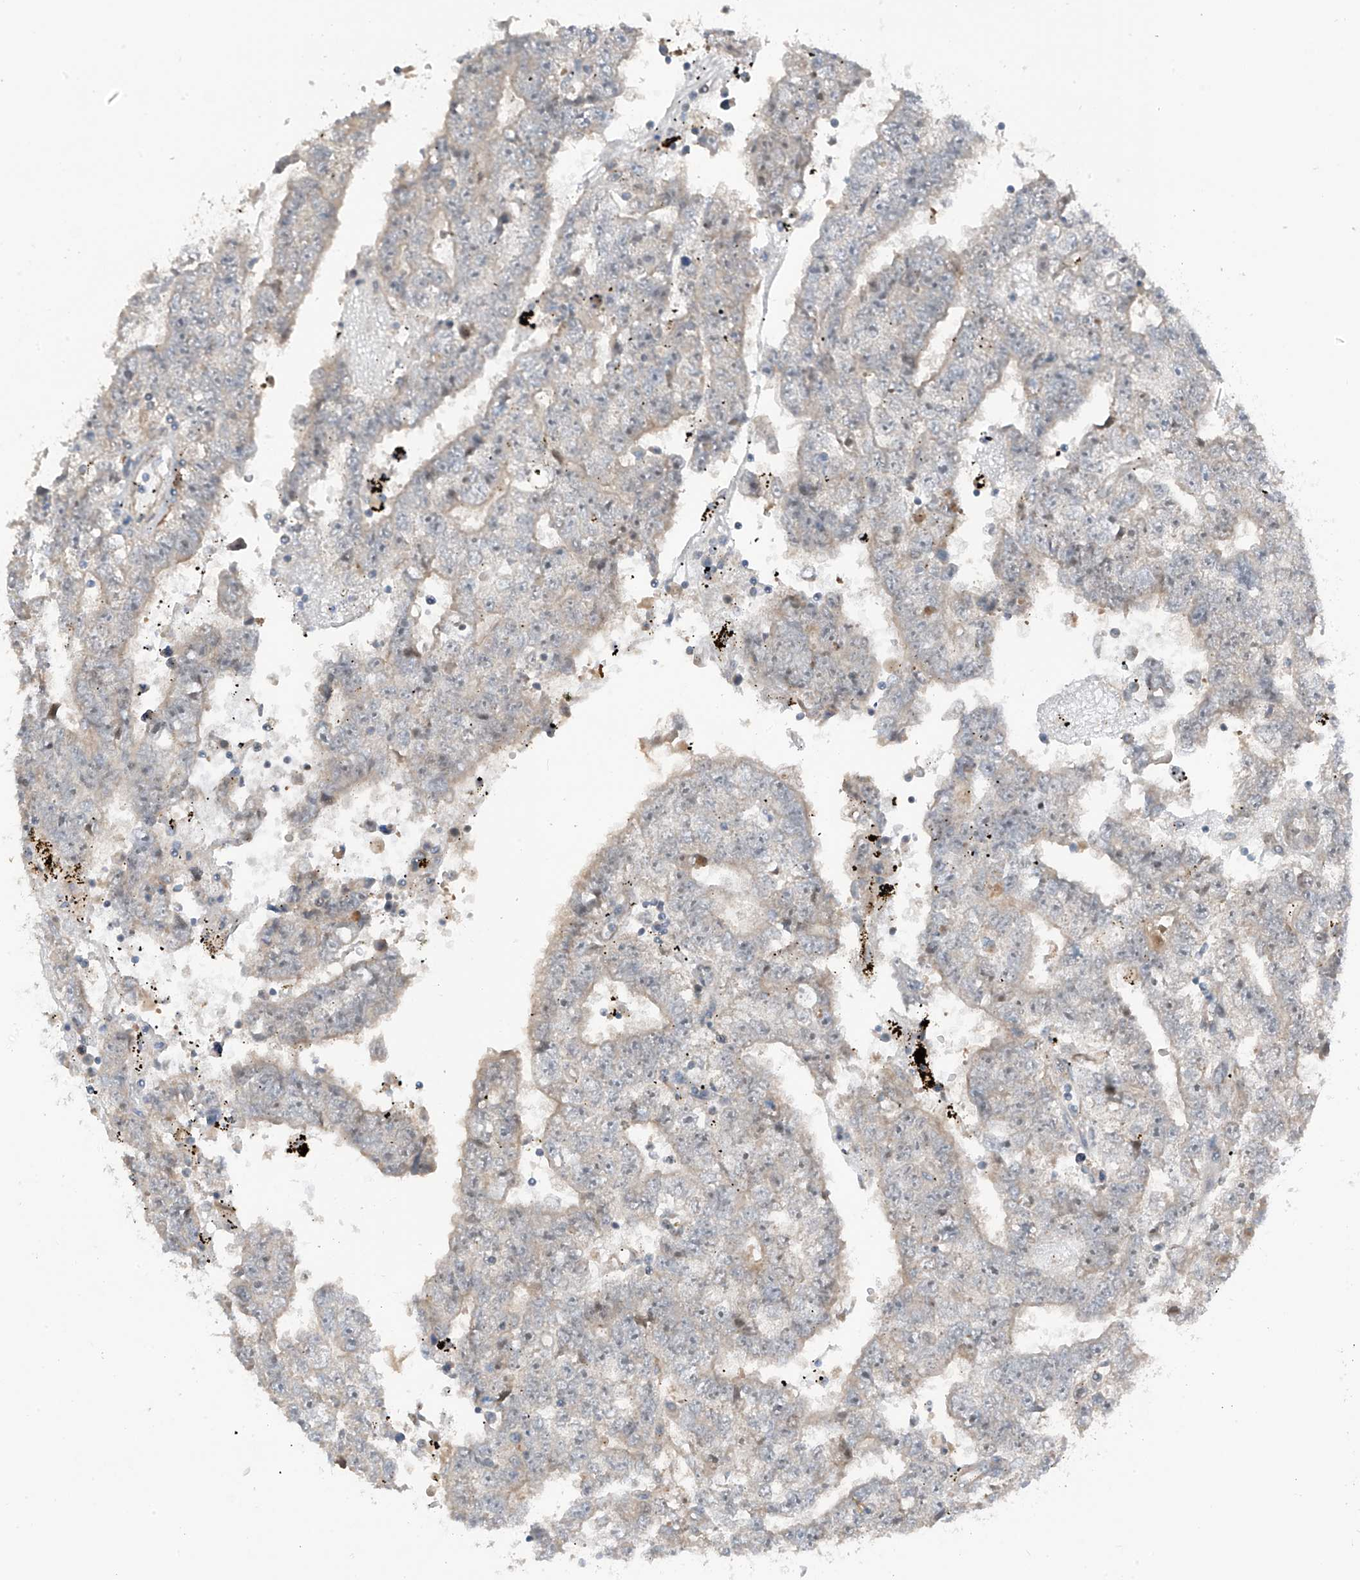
{"staining": {"intensity": "weak", "quantity": "<25%", "location": "cytoplasmic/membranous"}, "tissue": "testis cancer", "cell_type": "Tumor cells", "image_type": "cancer", "snomed": [{"axis": "morphology", "description": "Carcinoma, Embryonal, NOS"}, {"axis": "topography", "description": "Testis"}], "caption": "IHC photomicrograph of neoplastic tissue: testis cancer stained with DAB (3,3'-diaminobenzidine) reveals no significant protein staining in tumor cells.", "gene": "TXNDC9", "patient": {"sex": "male", "age": 25}}